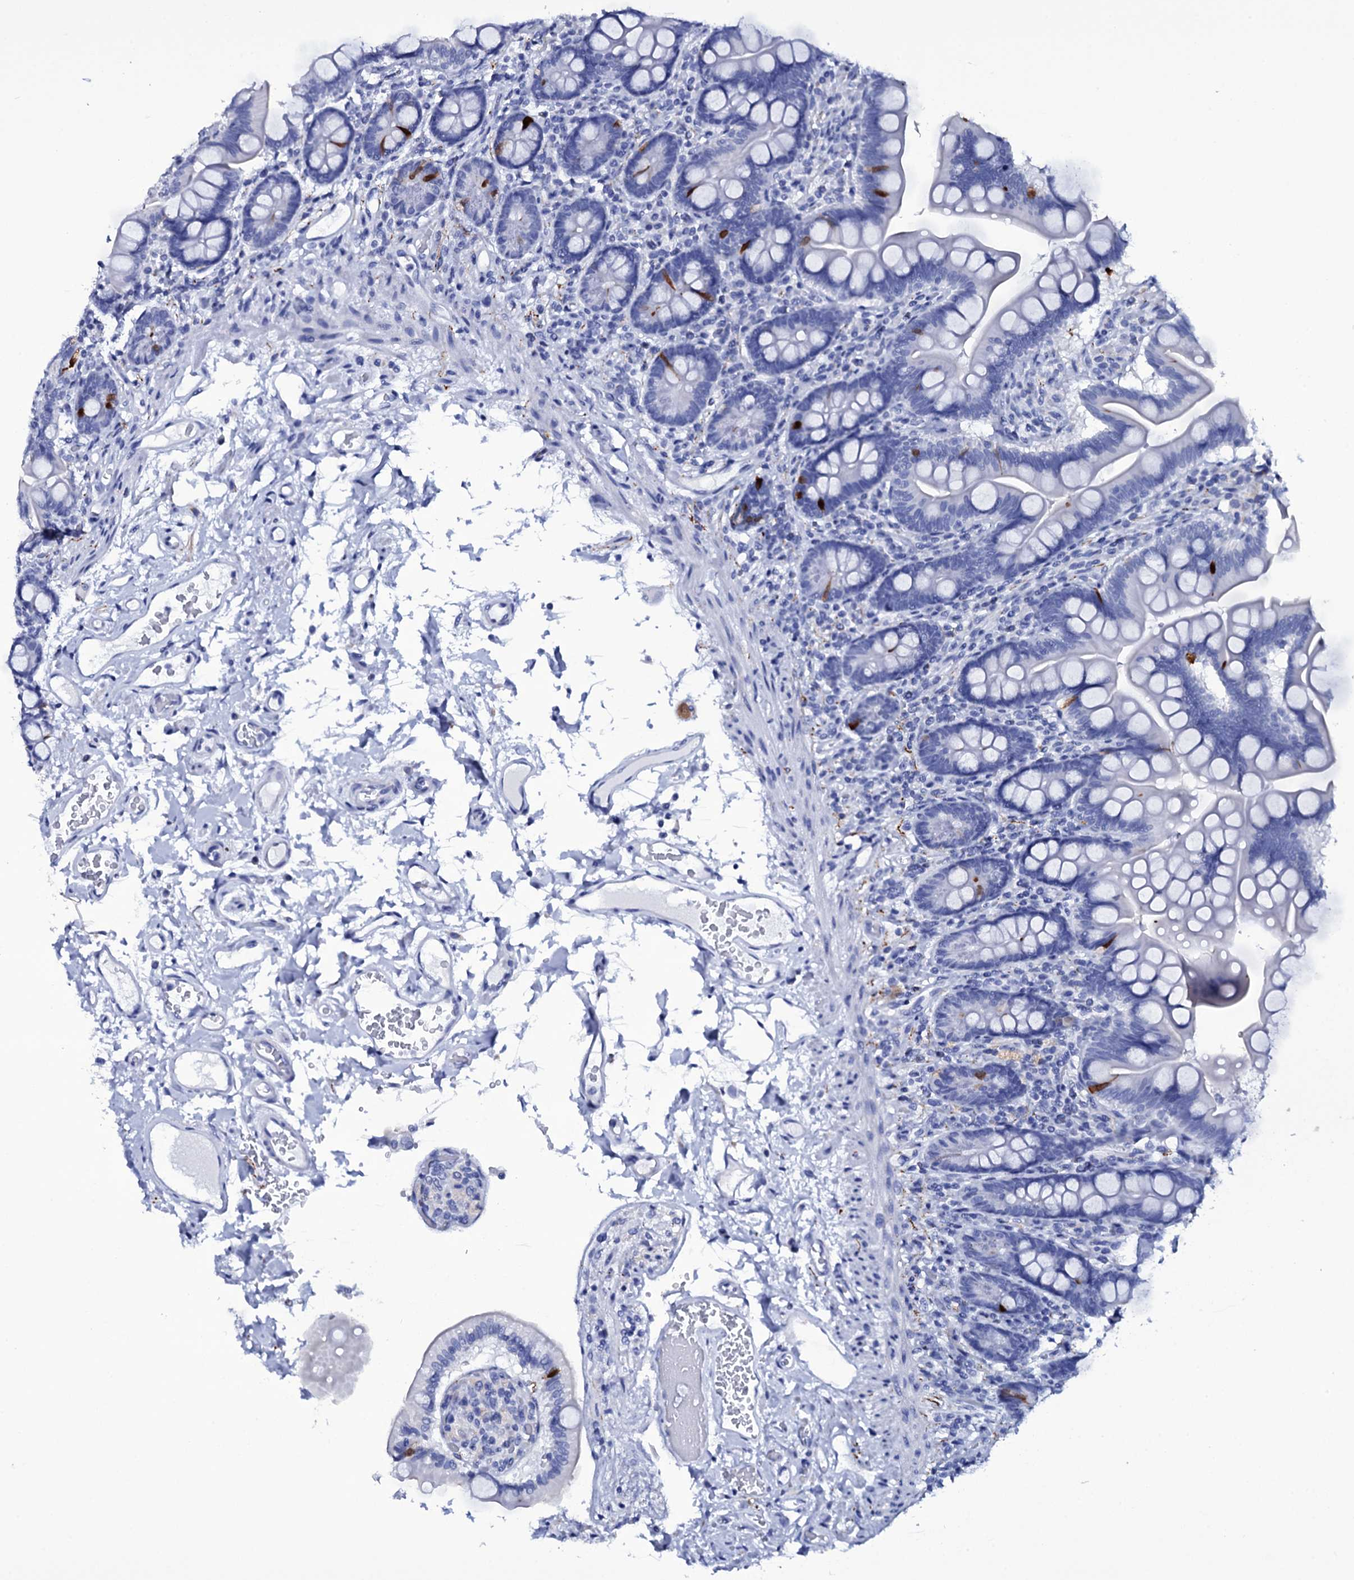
{"staining": {"intensity": "moderate", "quantity": "<25%", "location": "cytoplasmic/membranous"}, "tissue": "small intestine", "cell_type": "Glandular cells", "image_type": "normal", "snomed": [{"axis": "morphology", "description": "Normal tissue, NOS"}, {"axis": "topography", "description": "Small intestine"}], "caption": "A brown stain highlights moderate cytoplasmic/membranous staining of a protein in glandular cells of normal small intestine.", "gene": "ITPRID2", "patient": {"sex": "female", "age": 64}}